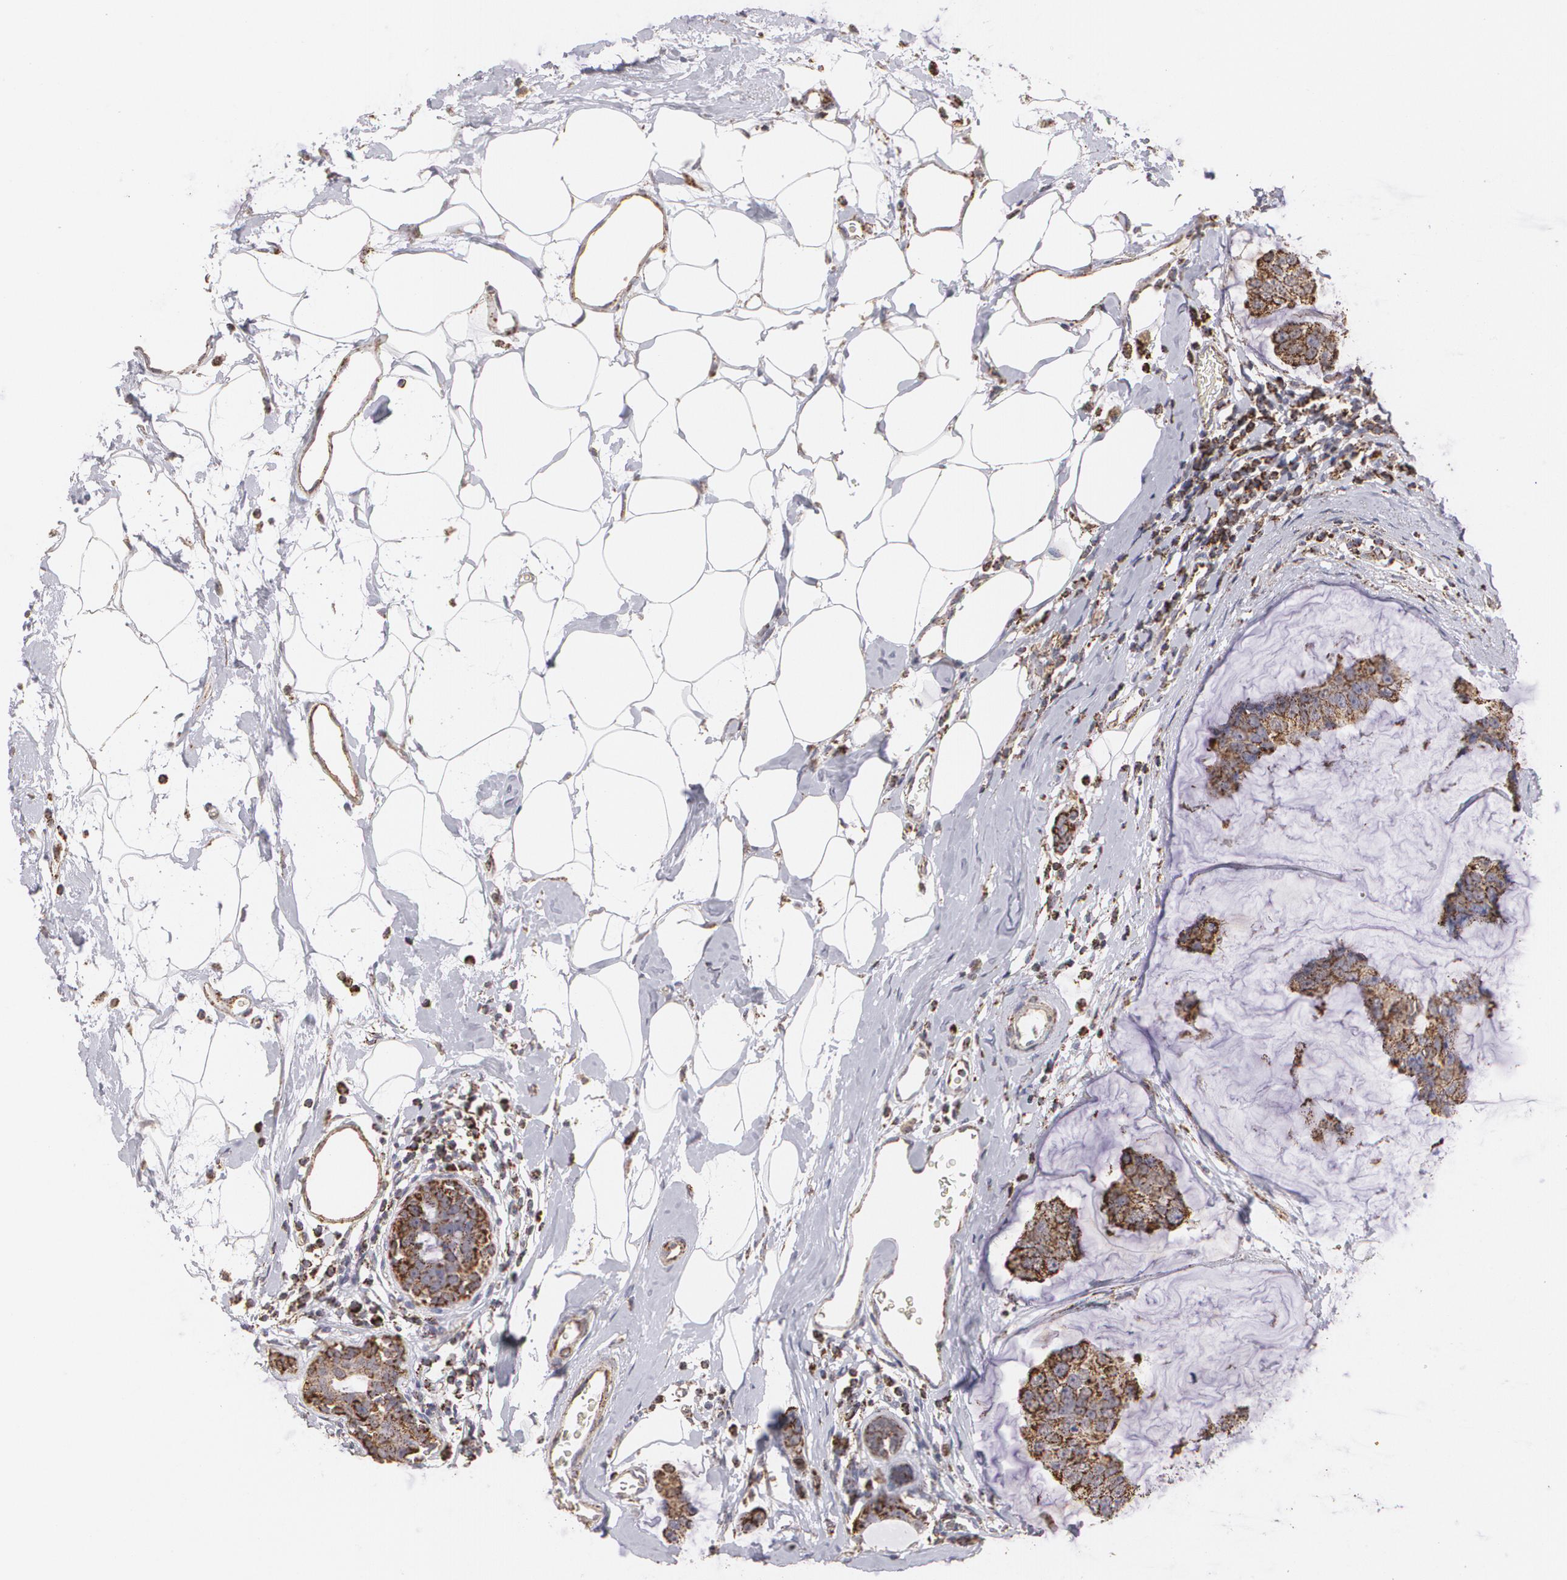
{"staining": {"intensity": "strong", "quantity": ">75%", "location": "cytoplasmic/membranous"}, "tissue": "breast cancer", "cell_type": "Tumor cells", "image_type": "cancer", "snomed": [{"axis": "morphology", "description": "Normal tissue, NOS"}, {"axis": "morphology", "description": "Duct carcinoma"}, {"axis": "topography", "description": "Breast"}], "caption": "Breast intraductal carcinoma stained with a brown dye displays strong cytoplasmic/membranous positive staining in about >75% of tumor cells.", "gene": "HSPD1", "patient": {"sex": "female", "age": 50}}